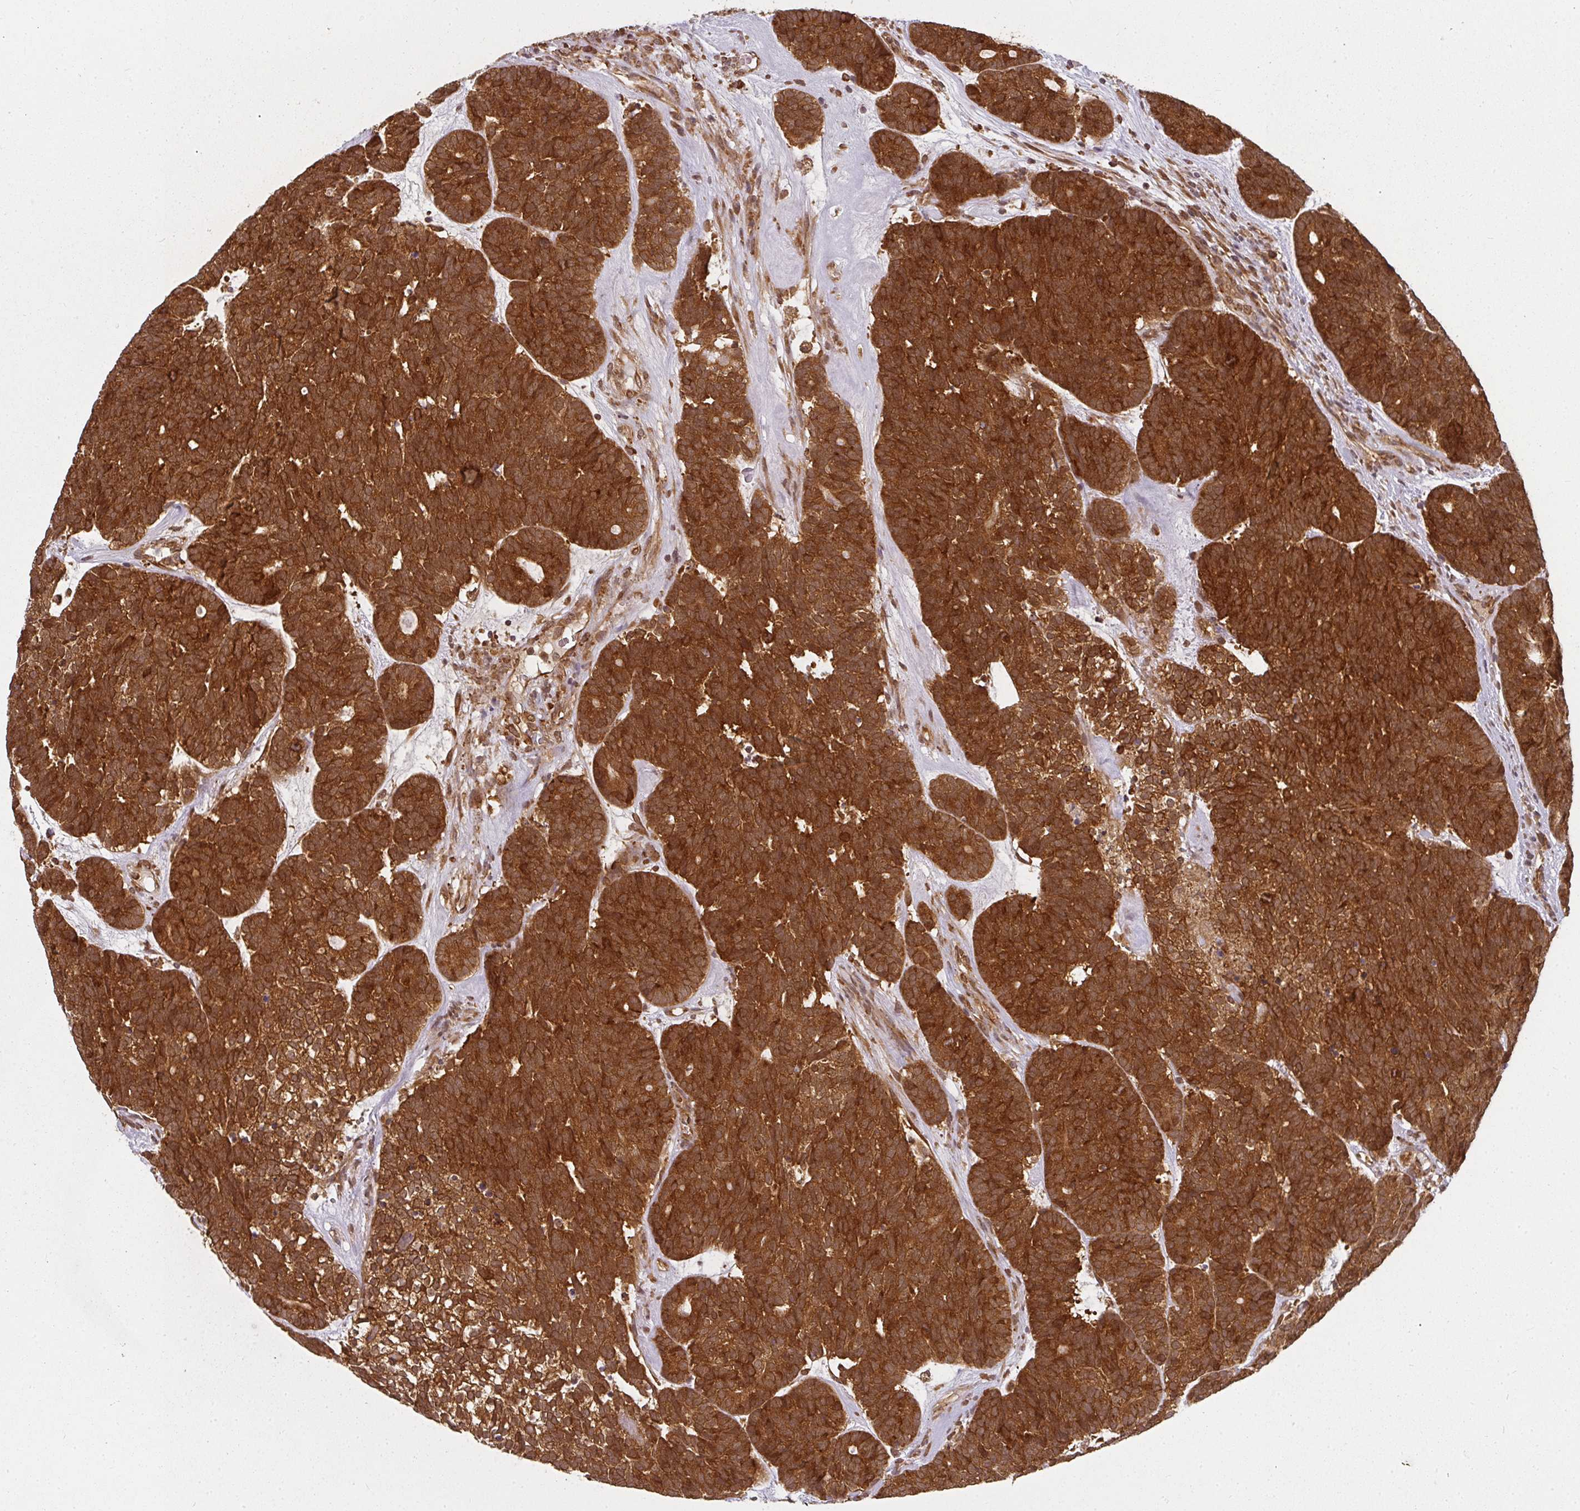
{"staining": {"intensity": "strong", "quantity": ">75%", "location": "cytoplasmic/membranous"}, "tissue": "head and neck cancer", "cell_type": "Tumor cells", "image_type": "cancer", "snomed": [{"axis": "morphology", "description": "Adenocarcinoma, NOS"}, {"axis": "topography", "description": "Head-Neck"}], "caption": "A brown stain shows strong cytoplasmic/membranous expression of a protein in head and neck adenocarcinoma tumor cells.", "gene": "PPP6R3", "patient": {"sex": "female", "age": 81}}